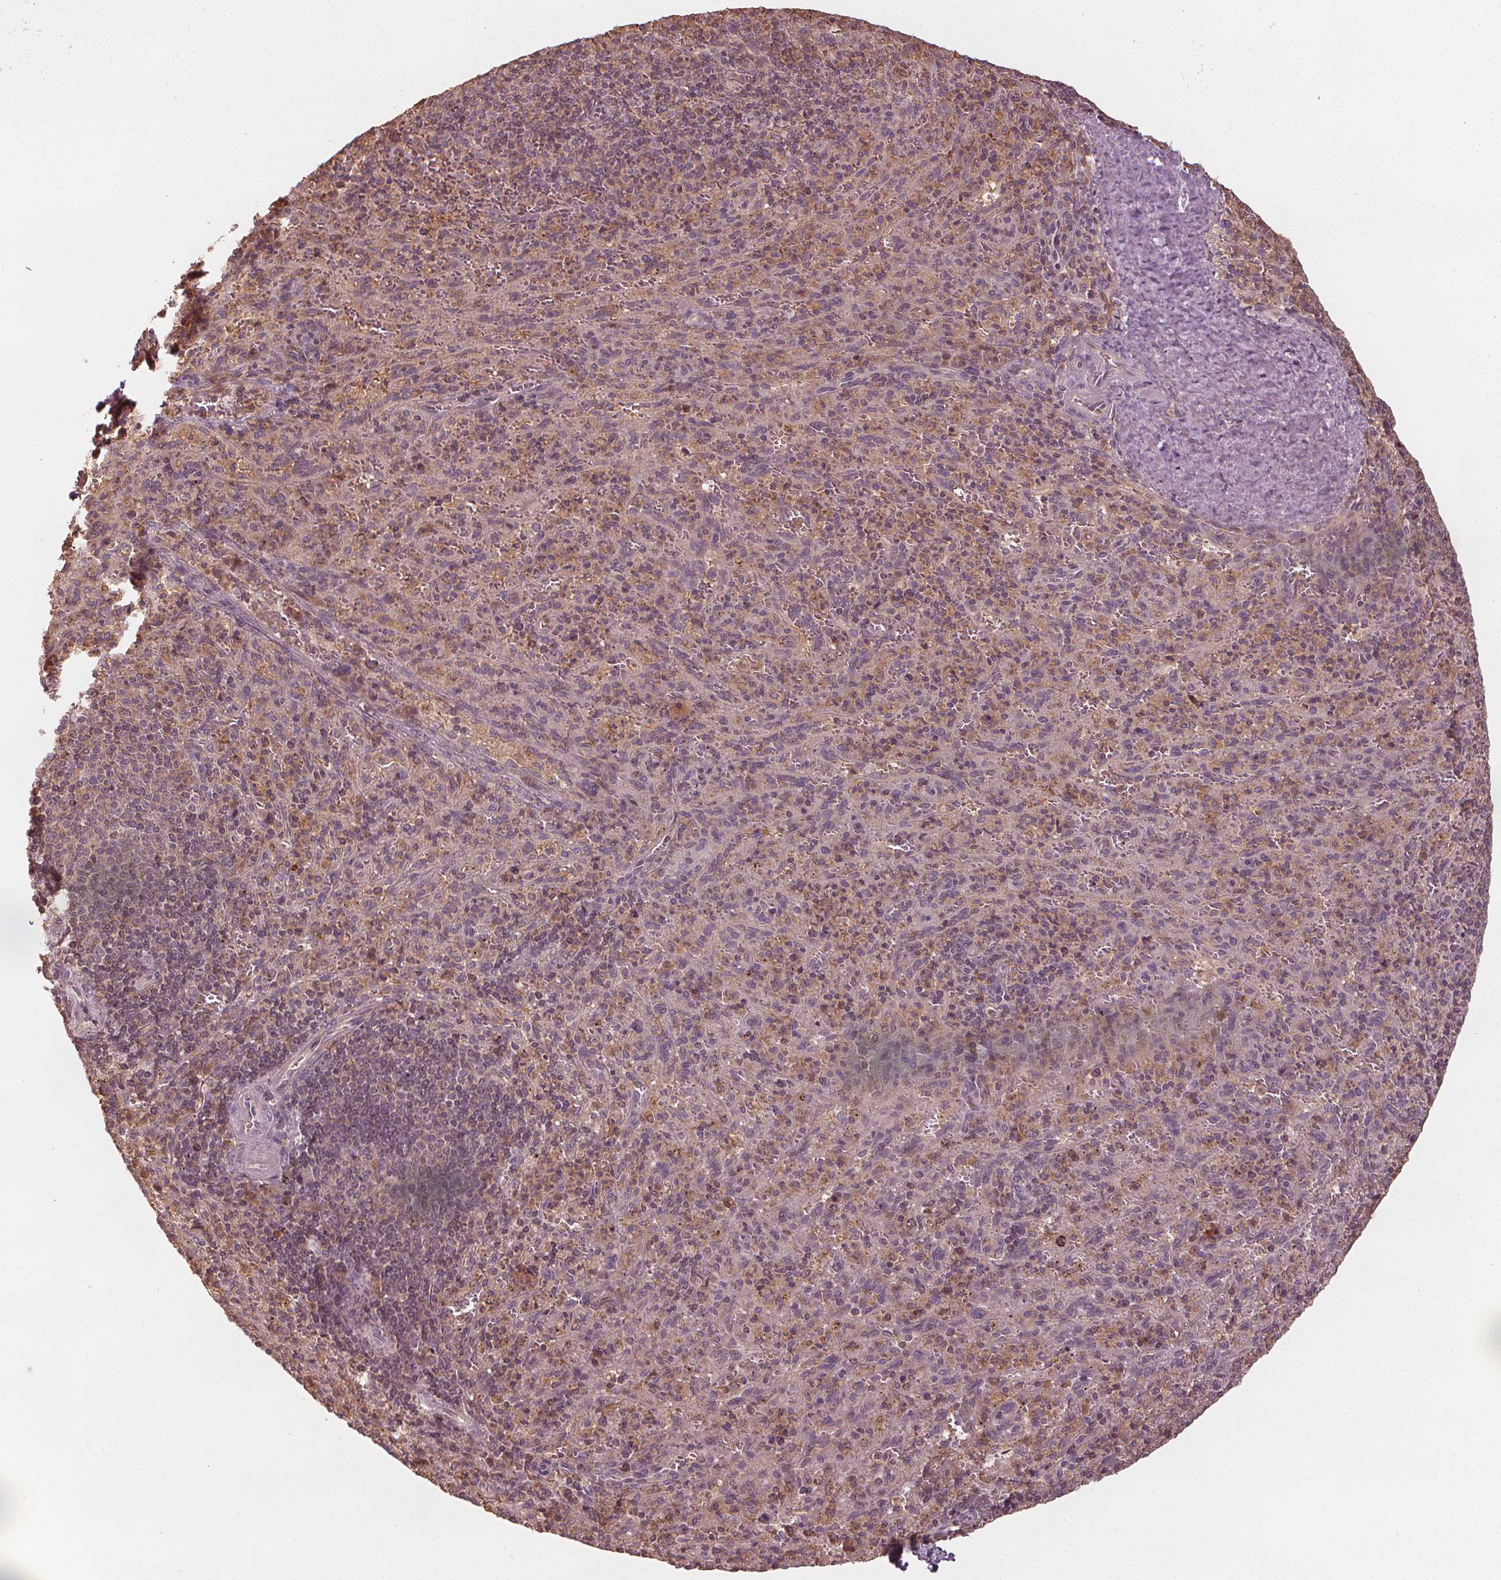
{"staining": {"intensity": "negative", "quantity": "none", "location": "none"}, "tissue": "spleen", "cell_type": "Cells in red pulp", "image_type": "normal", "snomed": [{"axis": "morphology", "description": "Normal tissue, NOS"}, {"axis": "topography", "description": "Spleen"}], "caption": "Cells in red pulp show no significant protein positivity in unremarkable spleen. (DAB (3,3'-diaminobenzidine) immunohistochemistry (IHC), high magnification).", "gene": "GNB2", "patient": {"sex": "male", "age": 57}}